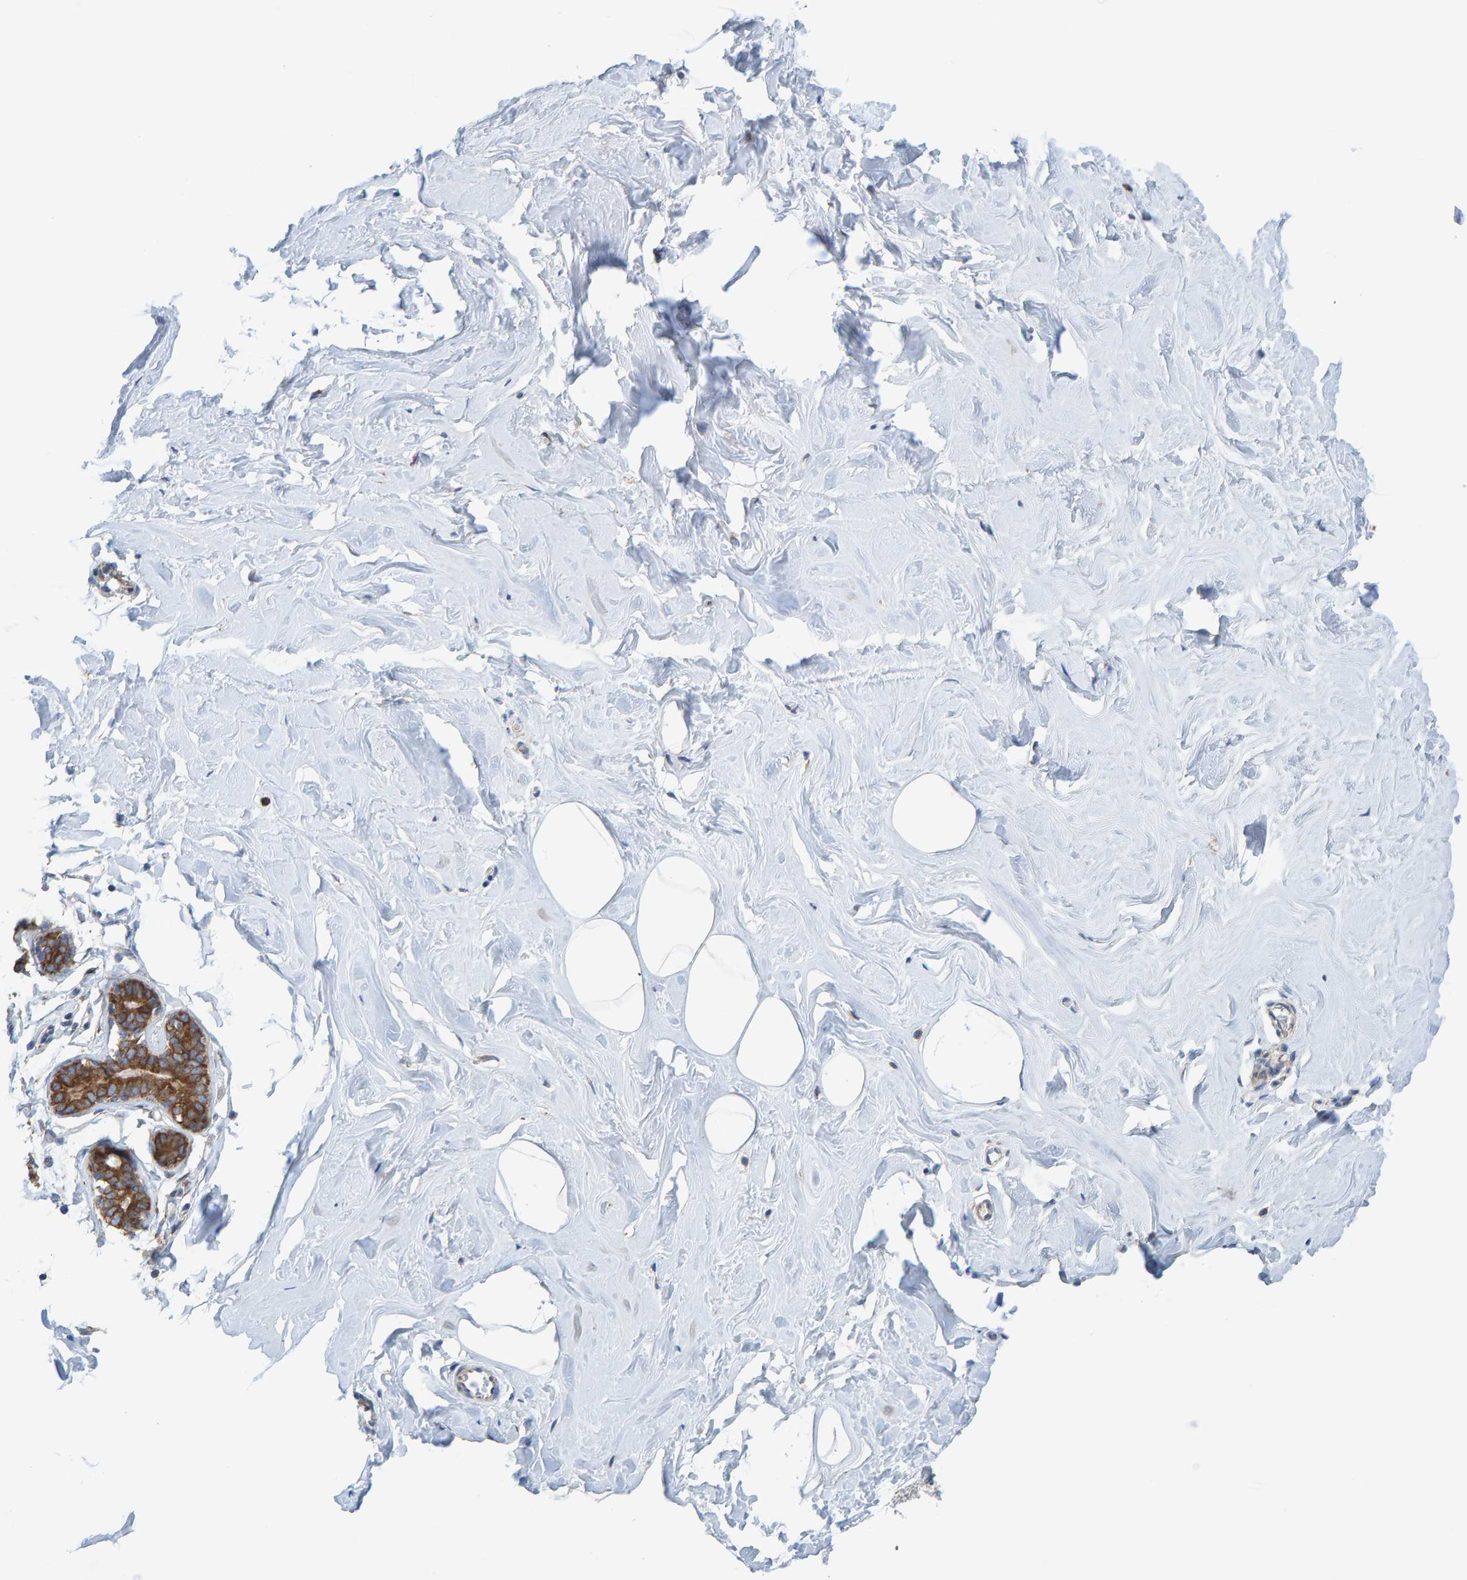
{"staining": {"intensity": "negative", "quantity": "none", "location": "none"}, "tissue": "adipose tissue", "cell_type": "Adipocytes", "image_type": "normal", "snomed": [{"axis": "morphology", "description": "Normal tissue, NOS"}, {"axis": "morphology", "description": "Fibrosis, NOS"}, {"axis": "topography", "description": "Breast"}, {"axis": "topography", "description": "Adipose tissue"}], "caption": "Immunohistochemistry micrograph of unremarkable adipose tissue stained for a protein (brown), which shows no staining in adipocytes.", "gene": "CDK5RAP3", "patient": {"sex": "female", "age": 39}}